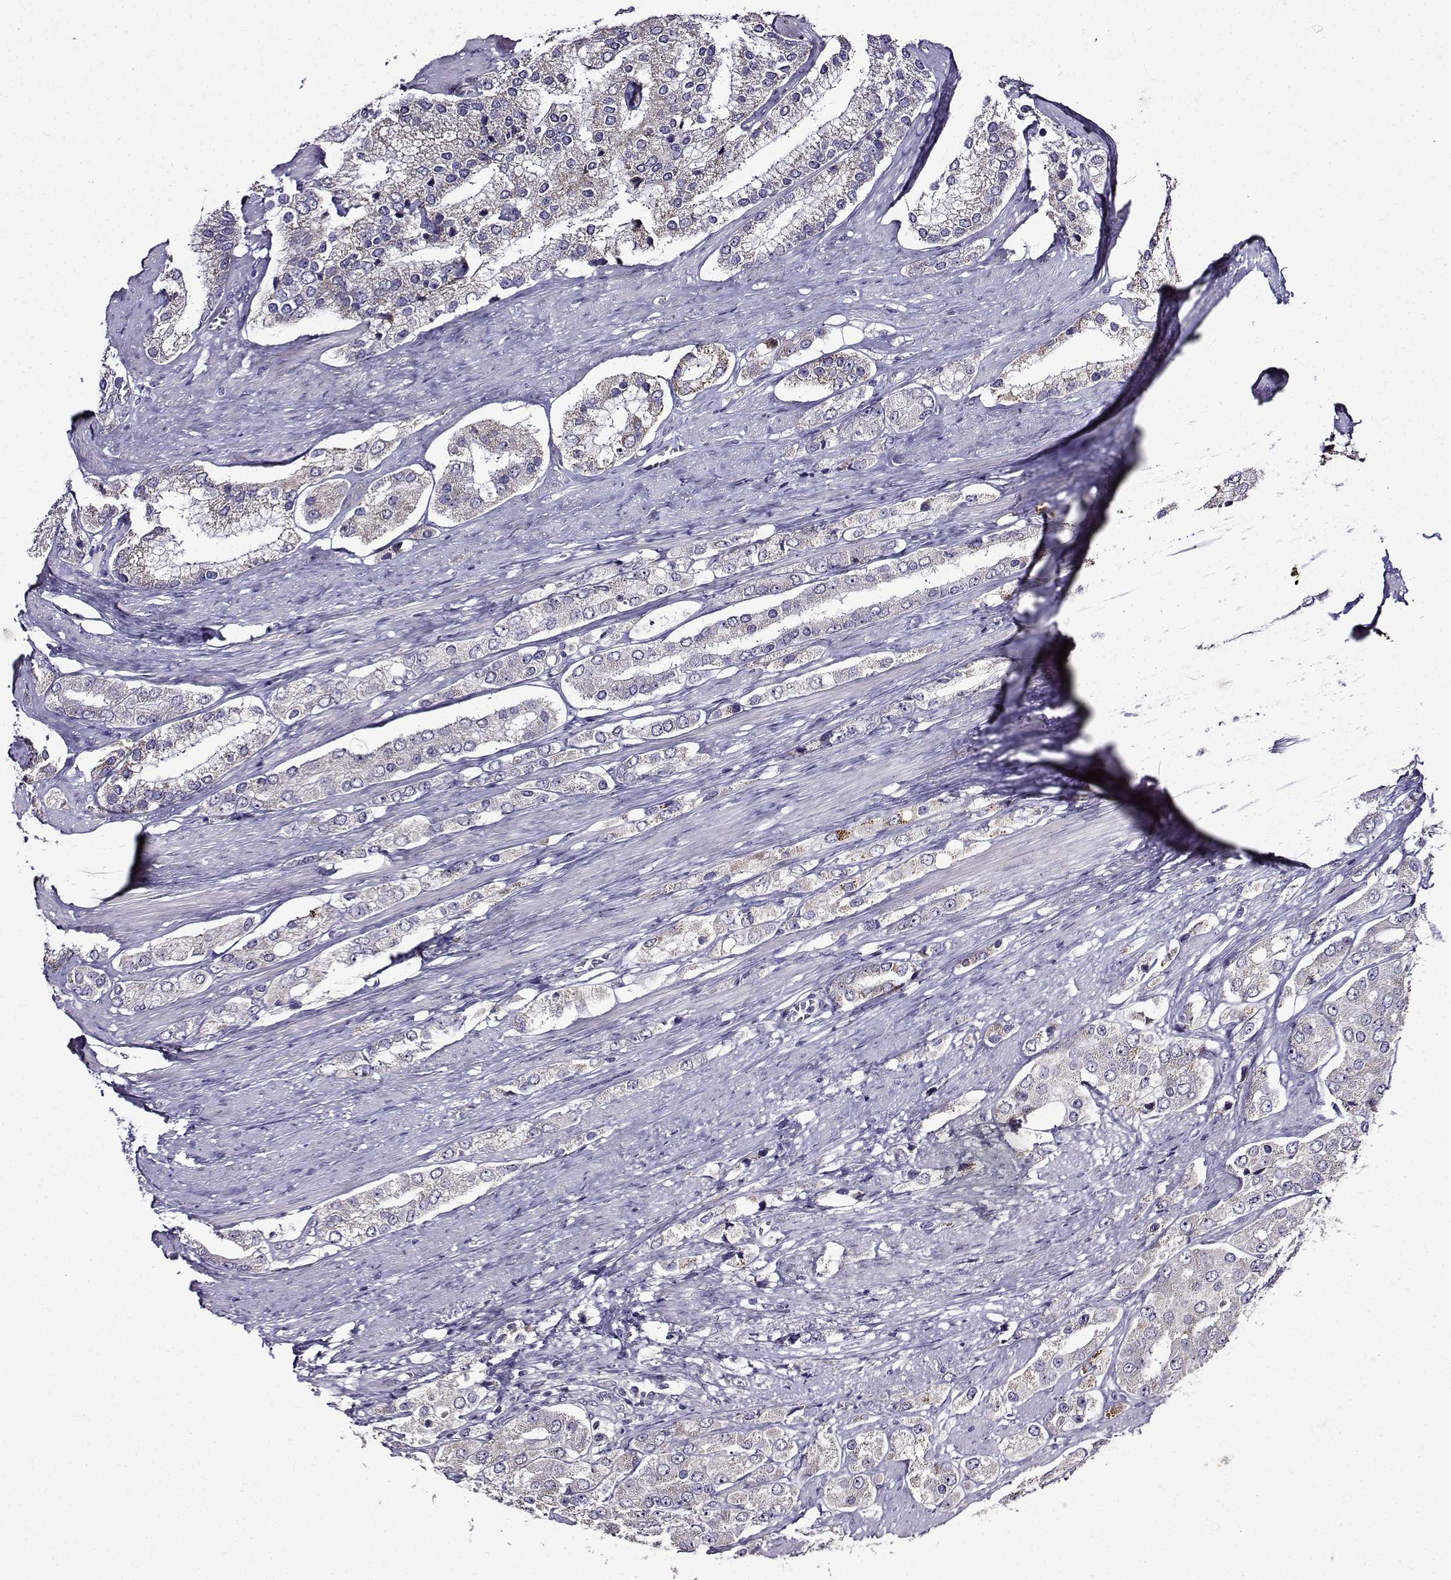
{"staining": {"intensity": "moderate", "quantity": "<25%", "location": "cytoplasmic/membranous"}, "tissue": "prostate cancer", "cell_type": "Tumor cells", "image_type": "cancer", "snomed": [{"axis": "morphology", "description": "Adenocarcinoma, Low grade"}, {"axis": "topography", "description": "Prostate"}], "caption": "Prostate adenocarcinoma (low-grade) was stained to show a protein in brown. There is low levels of moderate cytoplasmic/membranous expression in about <25% of tumor cells. (brown staining indicates protein expression, while blue staining denotes nuclei).", "gene": "TMEM266", "patient": {"sex": "male", "age": 69}}